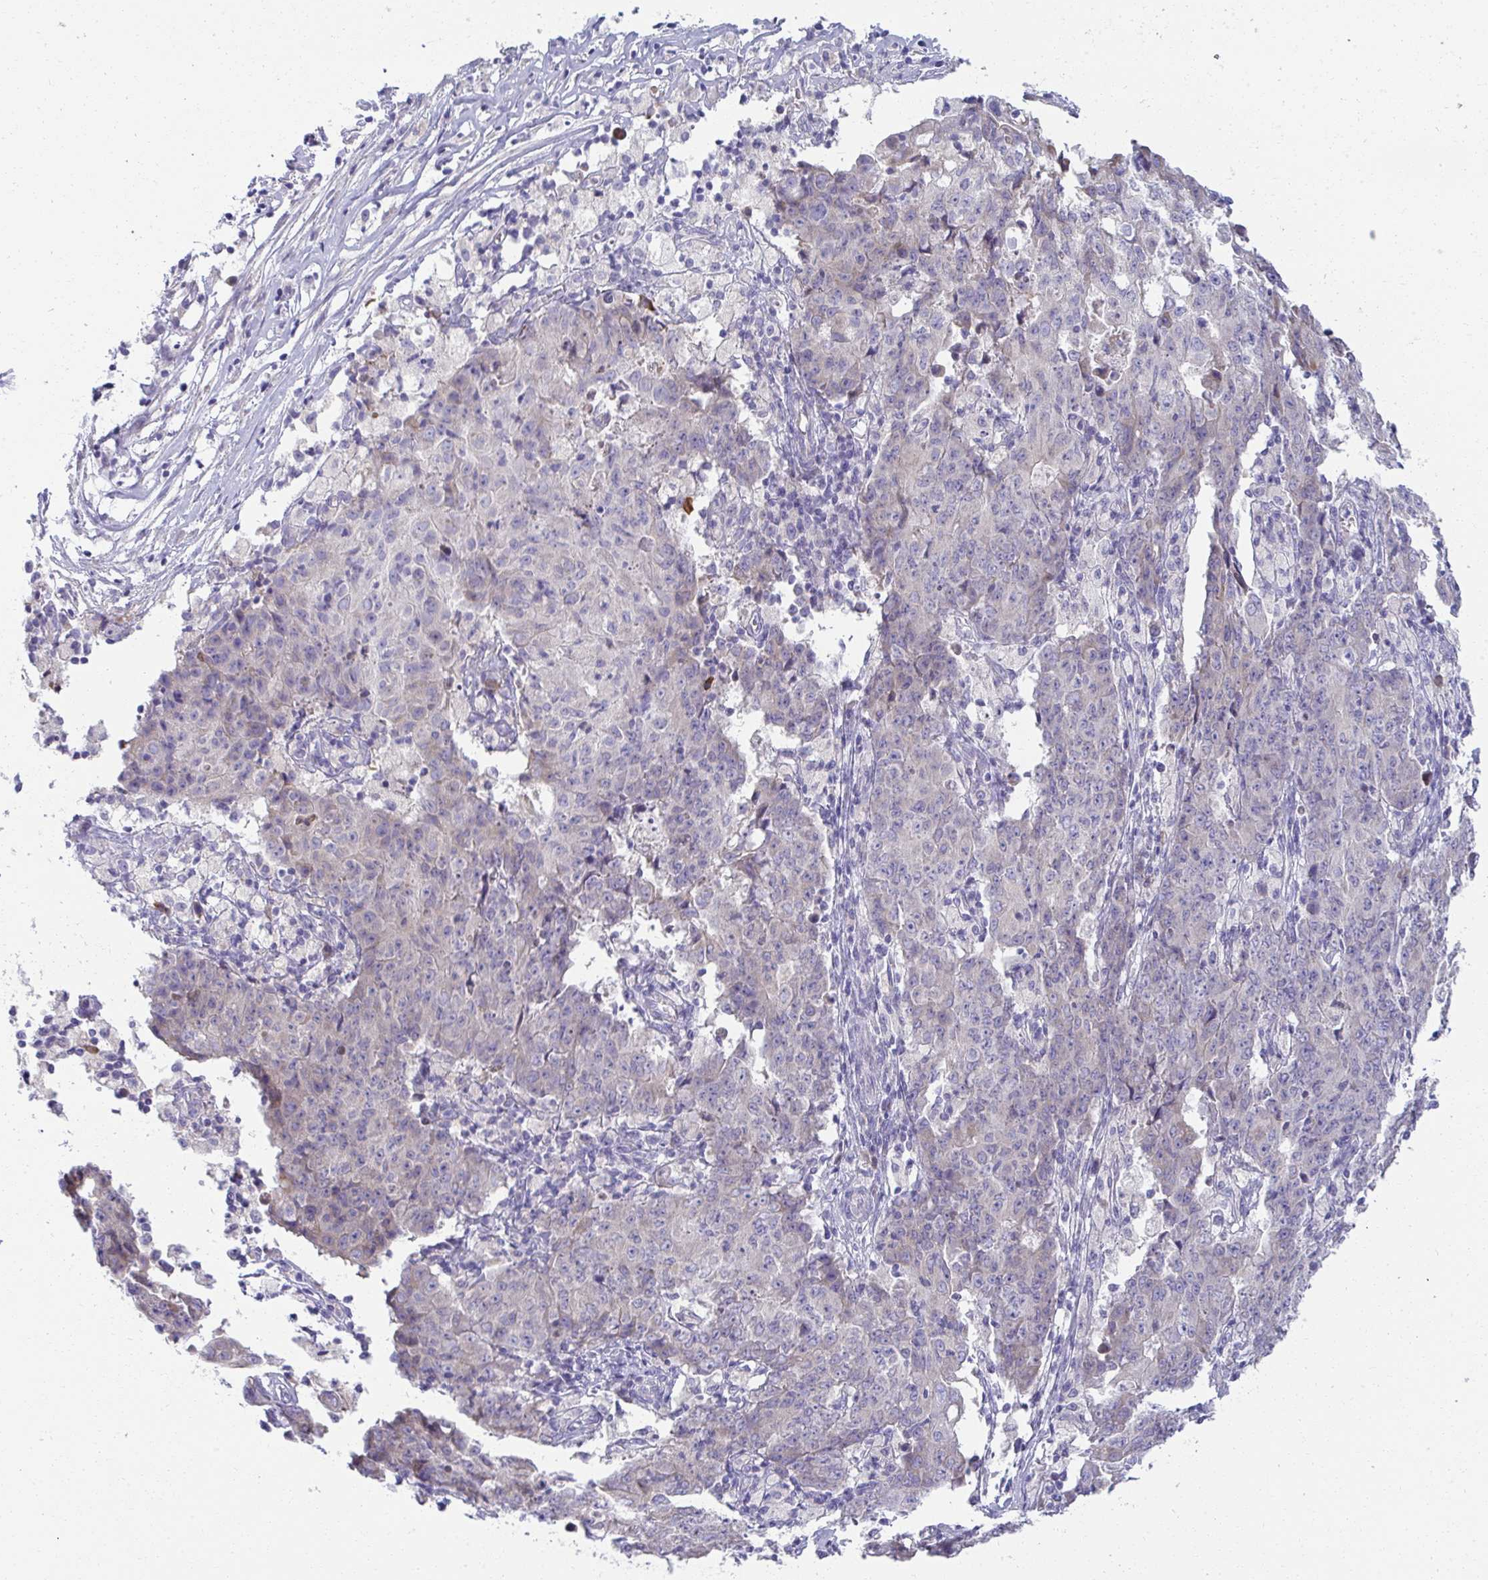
{"staining": {"intensity": "negative", "quantity": "none", "location": "none"}, "tissue": "ovarian cancer", "cell_type": "Tumor cells", "image_type": "cancer", "snomed": [{"axis": "morphology", "description": "Carcinoma, endometroid"}, {"axis": "topography", "description": "Ovary"}], "caption": "Immunohistochemistry micrograph of neoplastic tissue: endometroid carcinoma (ovarian) stained with DAB demonstrates no significant protein expression in tumor cells.", "gene": "FASLG", "patient": {"sex": "female", "age": 42}}